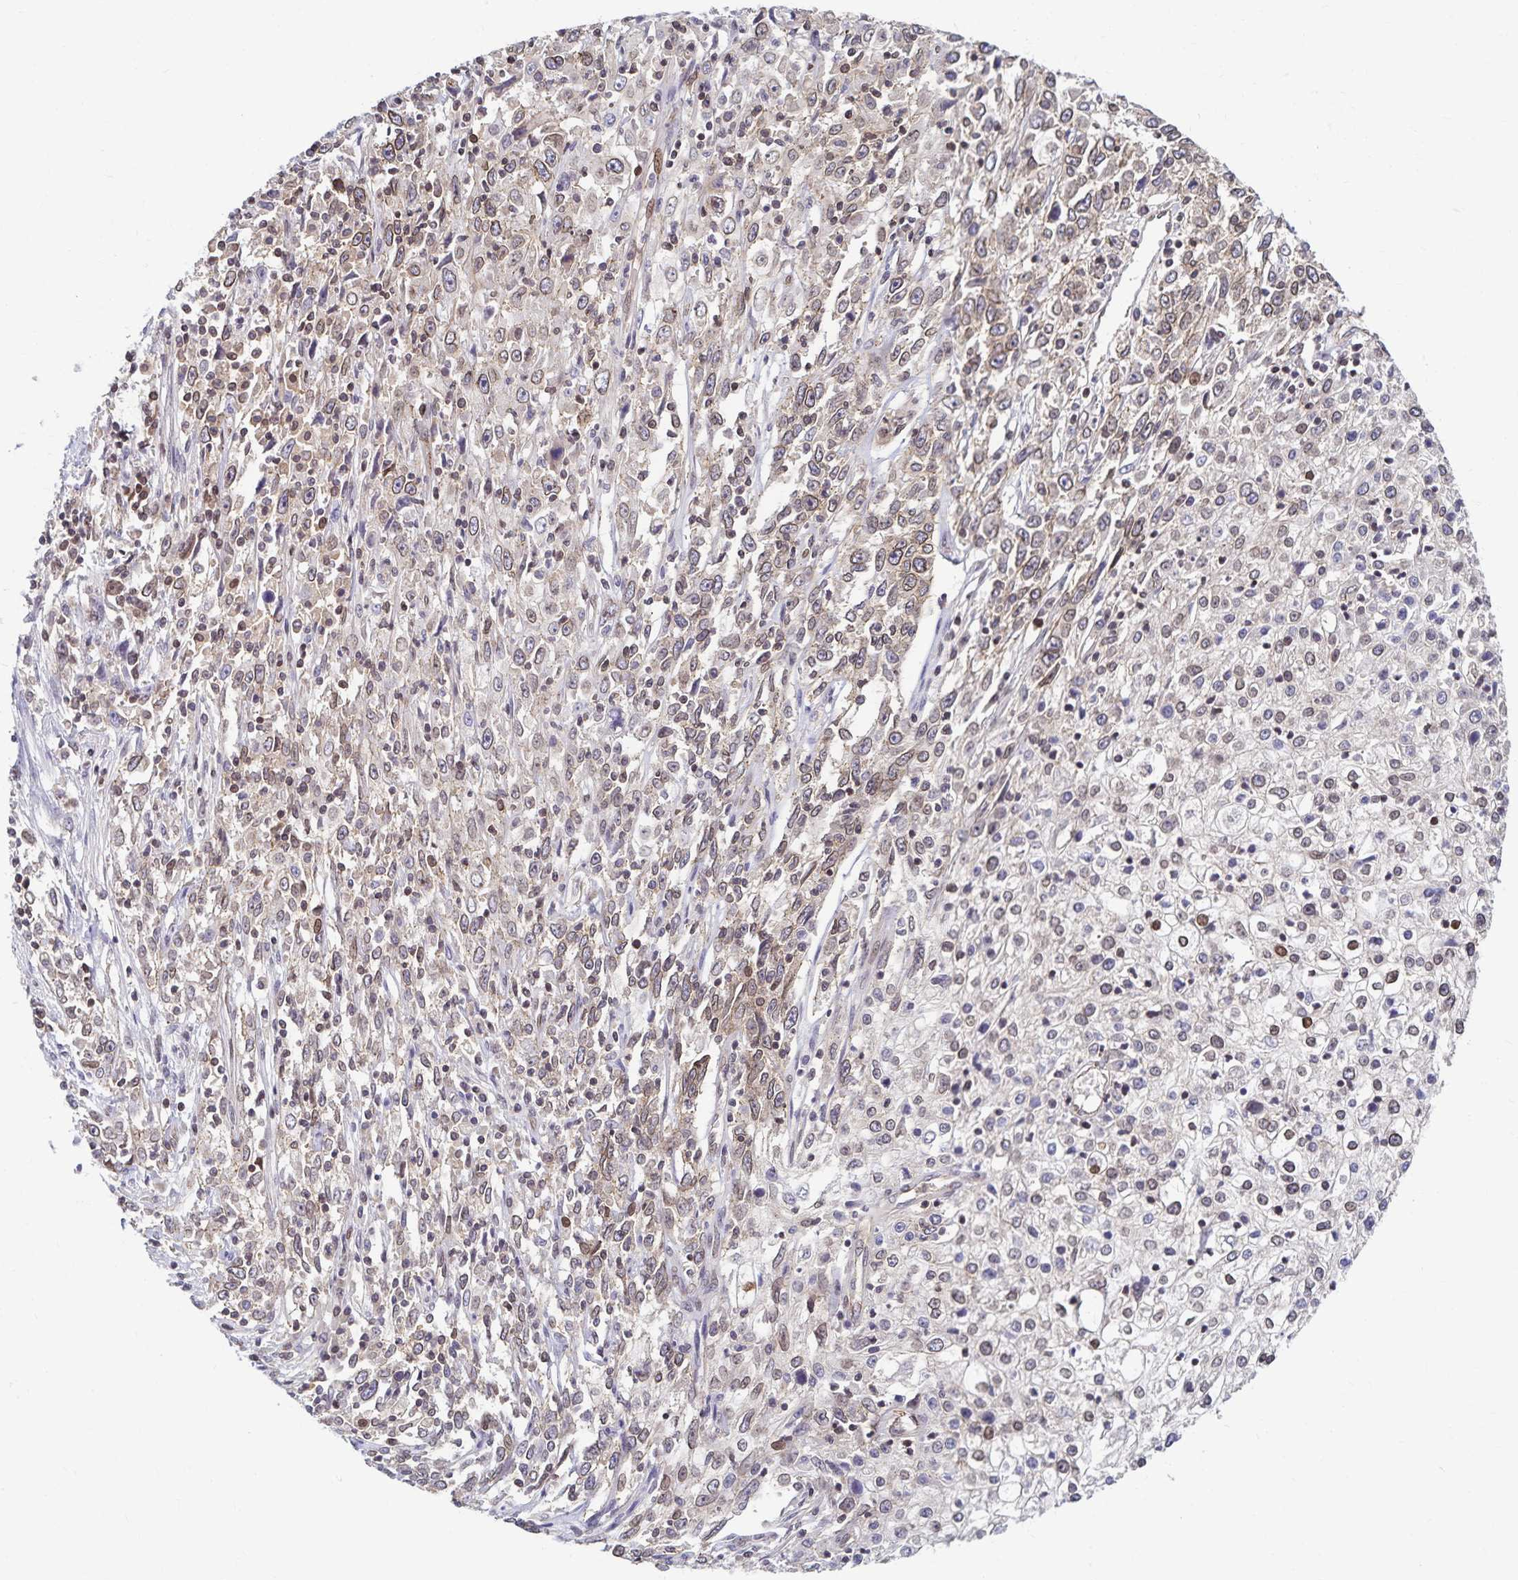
{"staining": {"intensity": "weak", "quantity": "<25%", "location": "cytoplasmic/membranous,nuclear"}, "tissue": "cervical cancer", "cell_type": "Tumor cells", "image_type": "cancer", "snomed": [{"axis": "morphology", "description": "Adenocarcinoma, NOS"}, {"axis": "topography", "description": "Cervix"}], "caption": "DAB (3,3'-diaminobenzidine) immunohistochemical staining of adenocarcinoma (cervical) exhibits no significant staining in tumor cells. (Stains: DAB IHC with hematoxylin counter stain, Microscopy: brightfield microscopy at high magnification).", "gene": "RAB9B", "patient": {"sex": "female", "age": 40}}